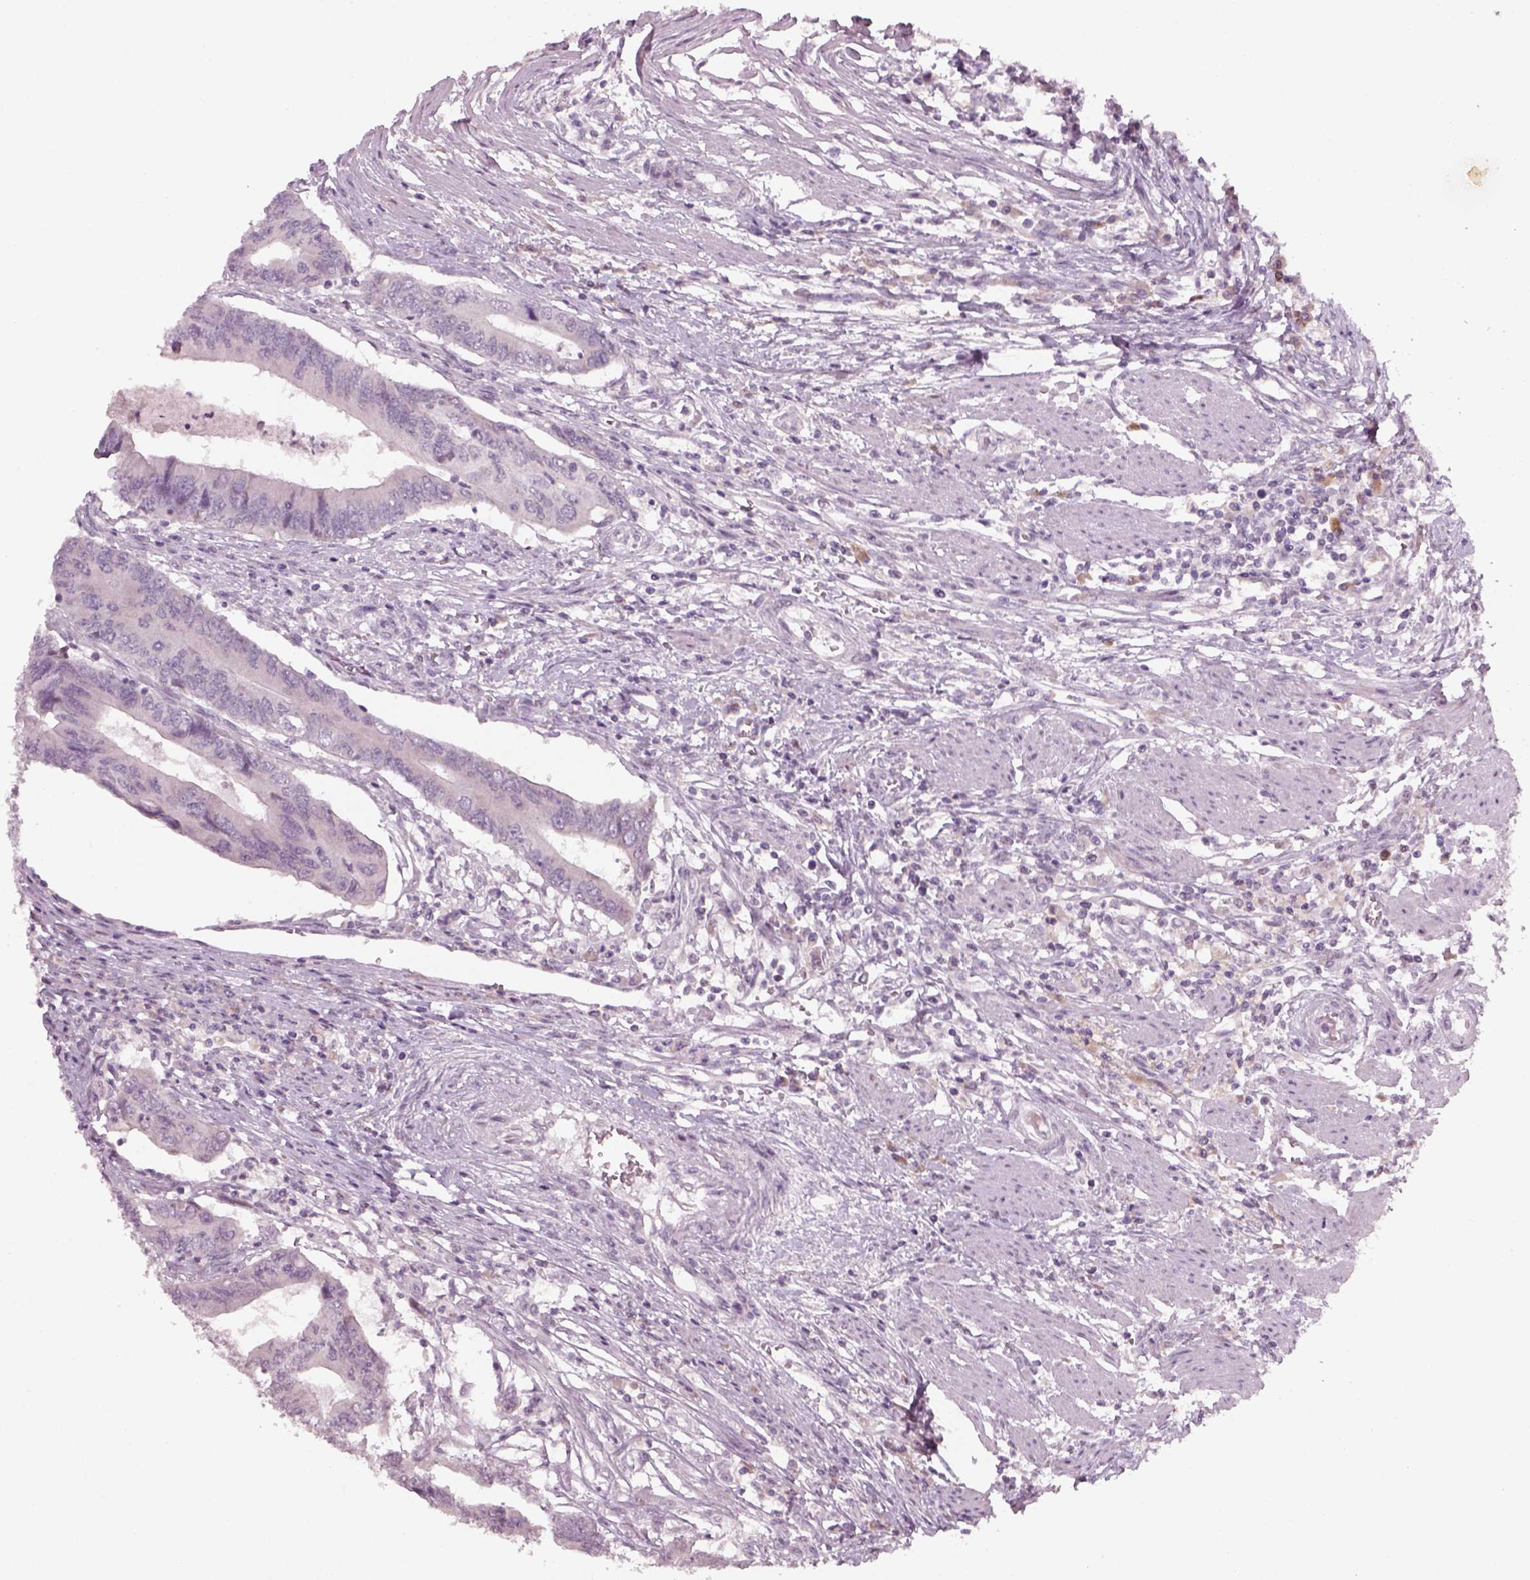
{"staining": {"intensity": "negative", "quantity": "none", "location": "none"}, "tissue": "colorectal cancer", "cell_type": "Tumor cells", "image_type": "cancer", "snomed": [{"axis": "morphology", "description": "Adenocarcinoma, NOS"}, {"axis": "topography", "description": "Colon"}], "caption": "High power microscopy photomicrograph of an immunohistochemistry (IHC) histopathology image of colorectal adenocarcinoma, revealing no significant positivity in tumor cells. The staining is performed using DAB (3,3'-diaminobenzidine) brown chromogen with nuclei counter-stained in using hematoxylin.", "gene": "PENK", "patient": {"sex": "male", "age": 53}}